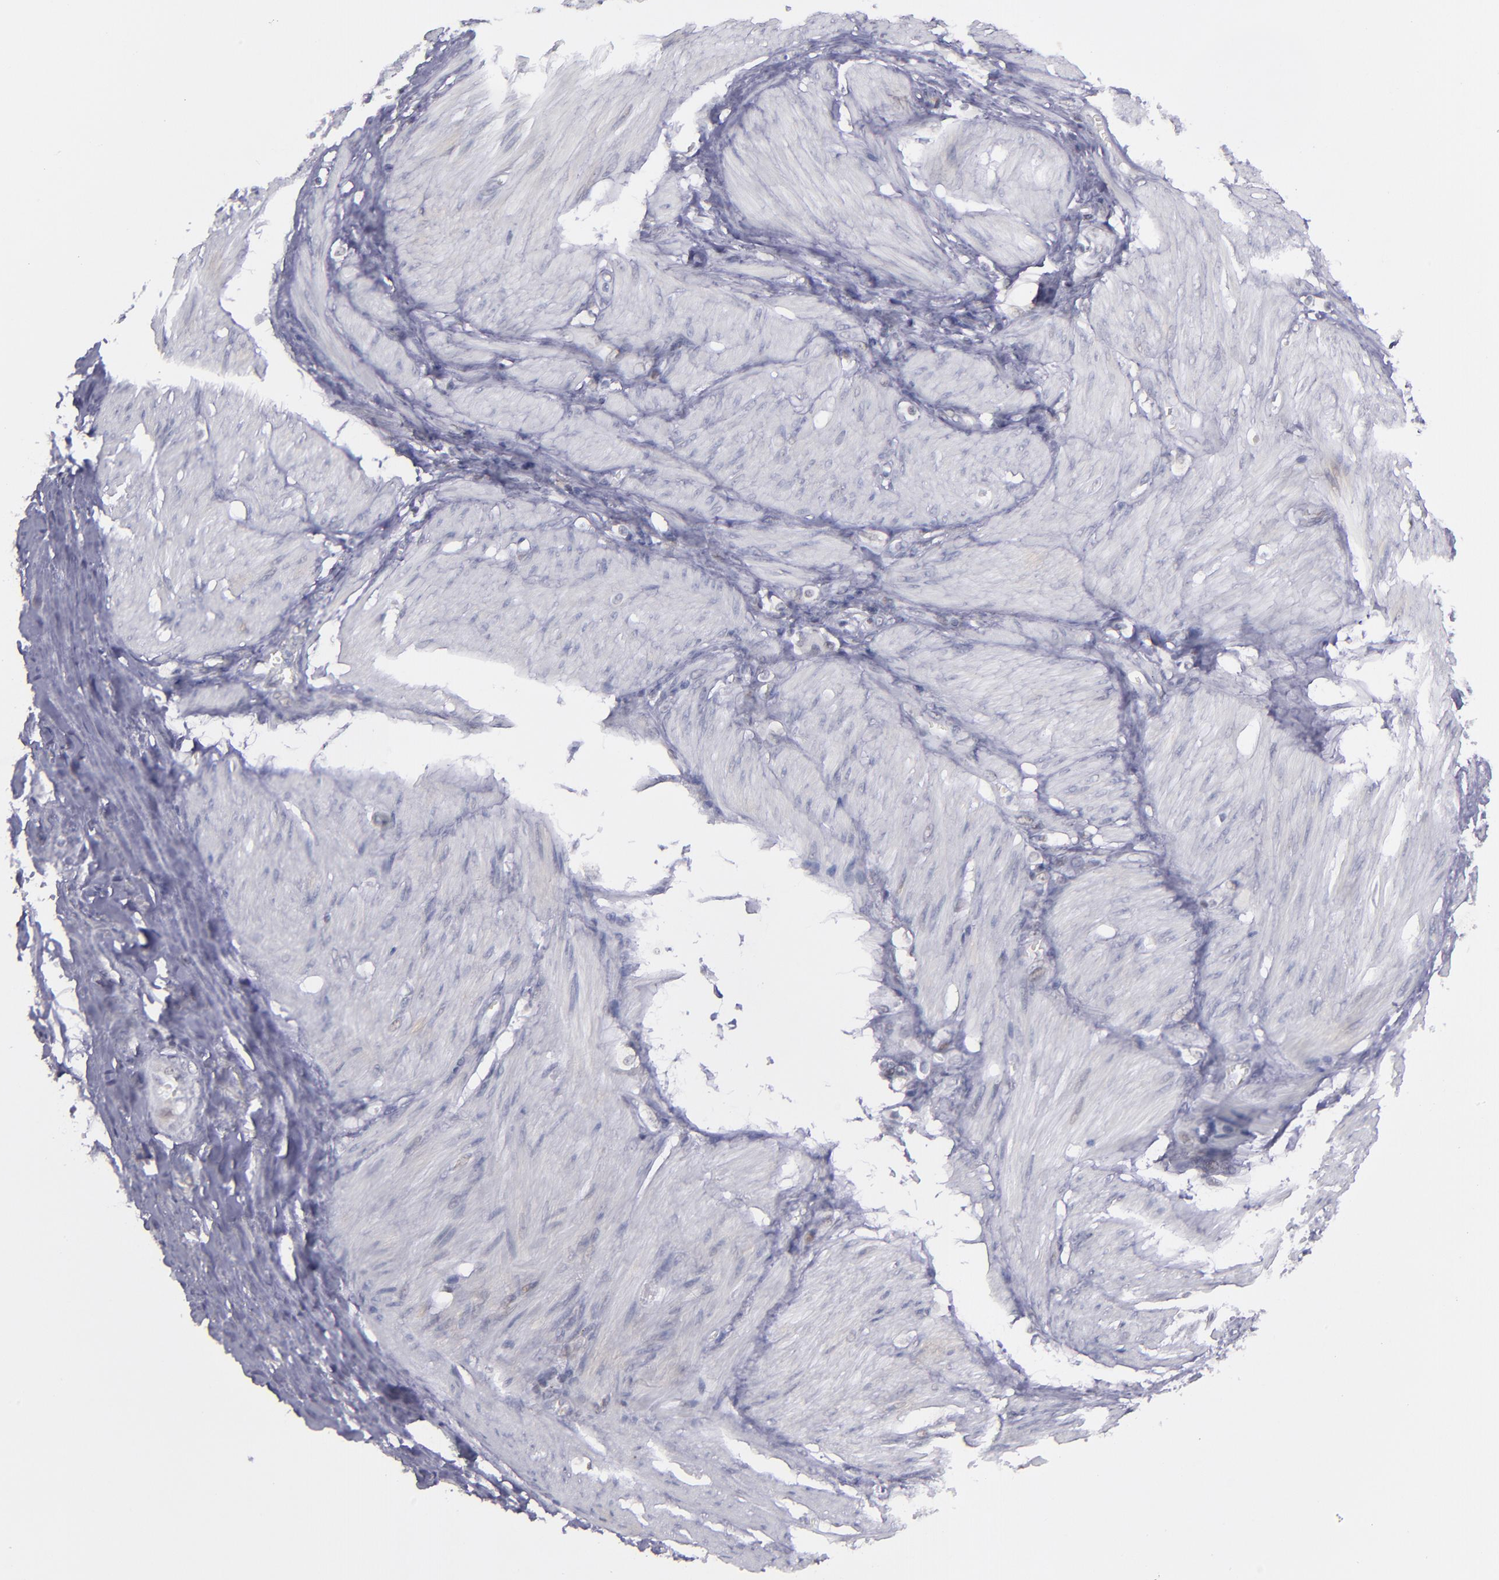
{"staining": {"intensity": "weak", "quantity": "<25%", "location": "nuclear"}, "tissue": "stomach cancer", "cell_type": "Tumor cells", "image_type": "cancer", "snomed": [{"axis": "morphology", "description": "Adenocarcinoma, NOS"}, {"axis": "topography", "description": "Stomach"}], "caption": "Micrograph shows no significant protein positivity in tumor cells of stomach adenocarcinoma.", "gene": "OTUB2", "patient": {"sex": "male", "age": 78}}